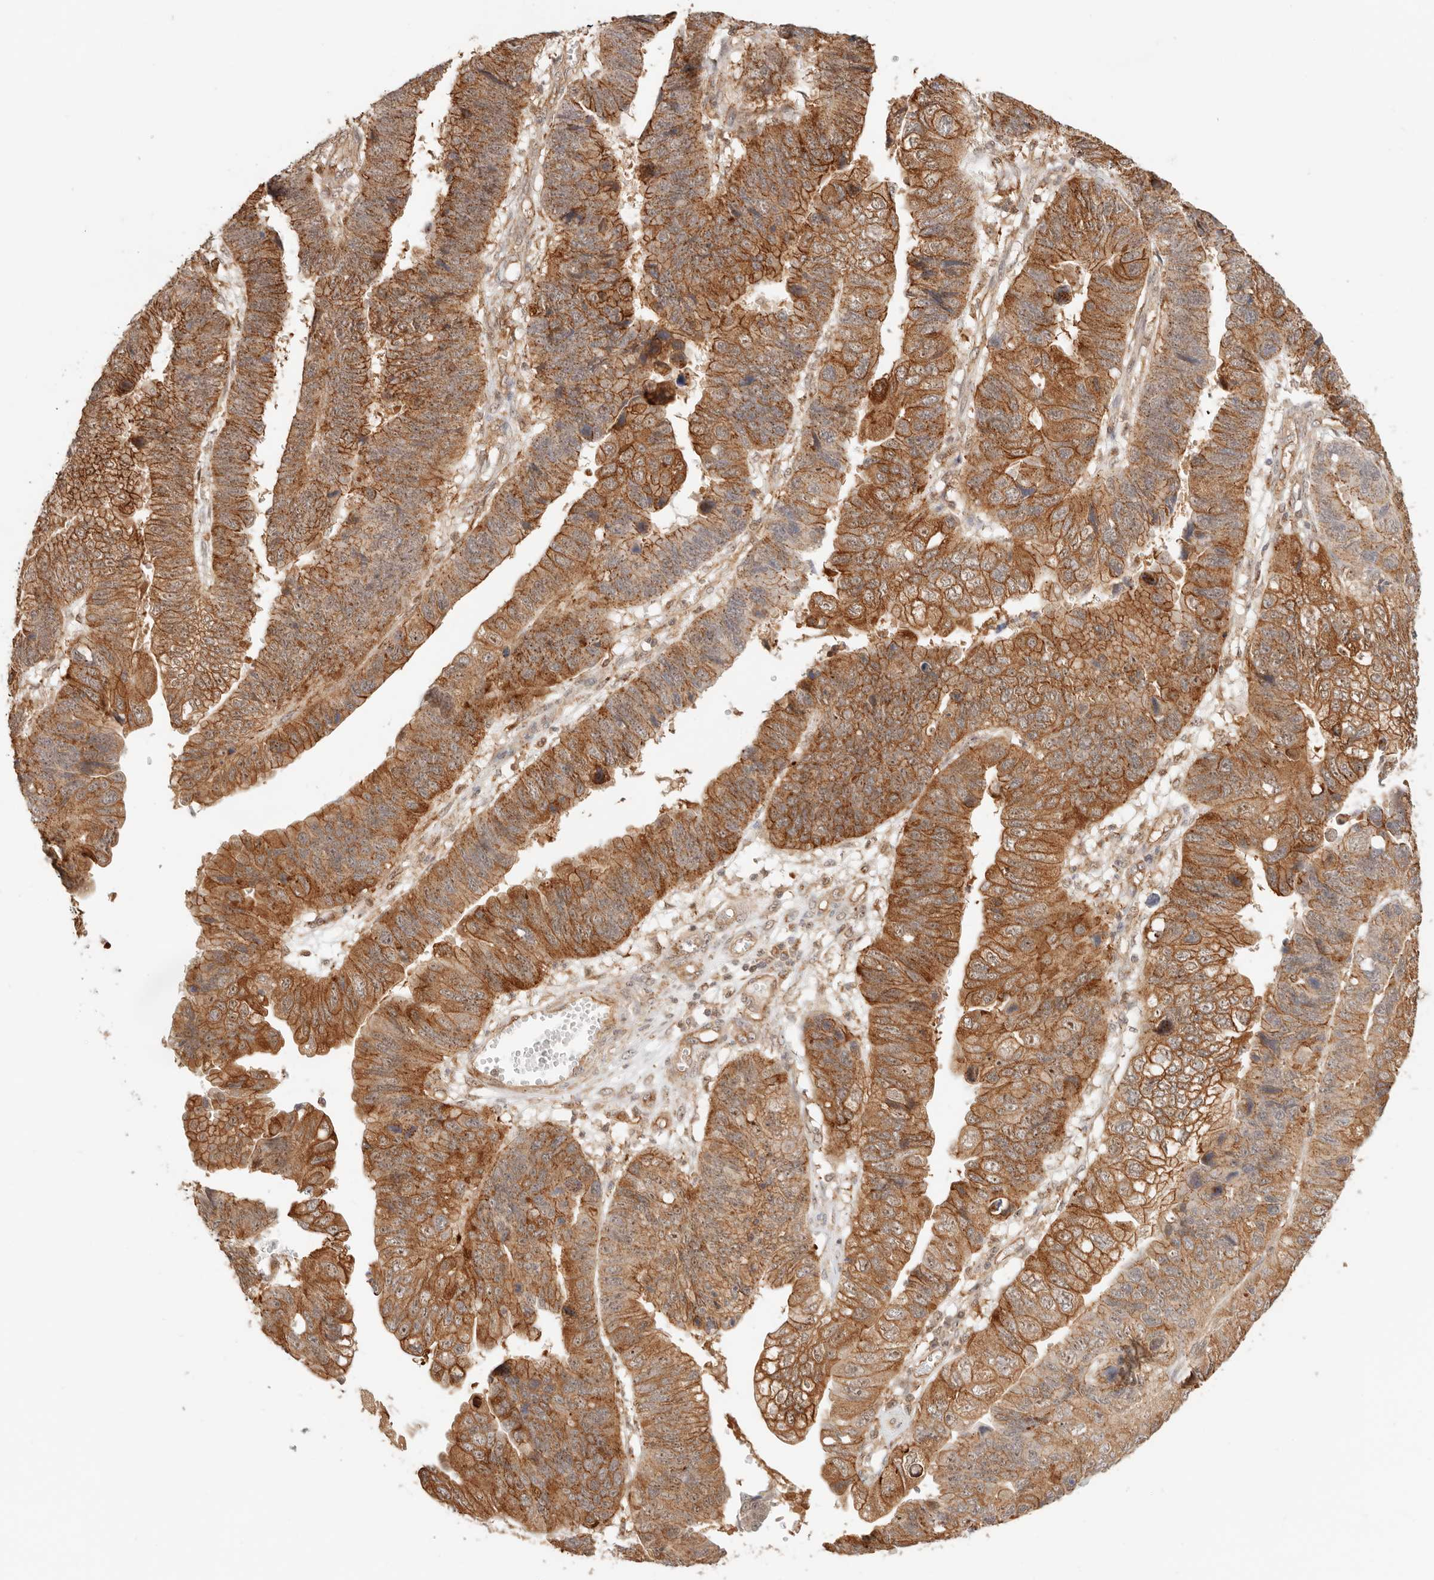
{"staining": {"intensity": "strong", "quantity": ">75%", "location": "cytoplasmic/membranous,nuclear"}, "tissue": "stomach cancer", "cell_type": "Tumor cells", "image_type": "cancer", "snomed": [{"axis": "morphology", "description": "Adenocarcinoma, NOS"}, {"axis": "topography", "description": "Stomach"}], "caption": "Immunohistochemical staining of adenocarcinoma (stomach) displays high levels of strong cytoplasmic/membranous and nuclear protein positivity in approximately >75% of tumor cells. (DAB IHC, brown staining for protein, blue staining for nuclei).", "gene": "HEXD", "patient": {"sex": "male", "age": 59}}